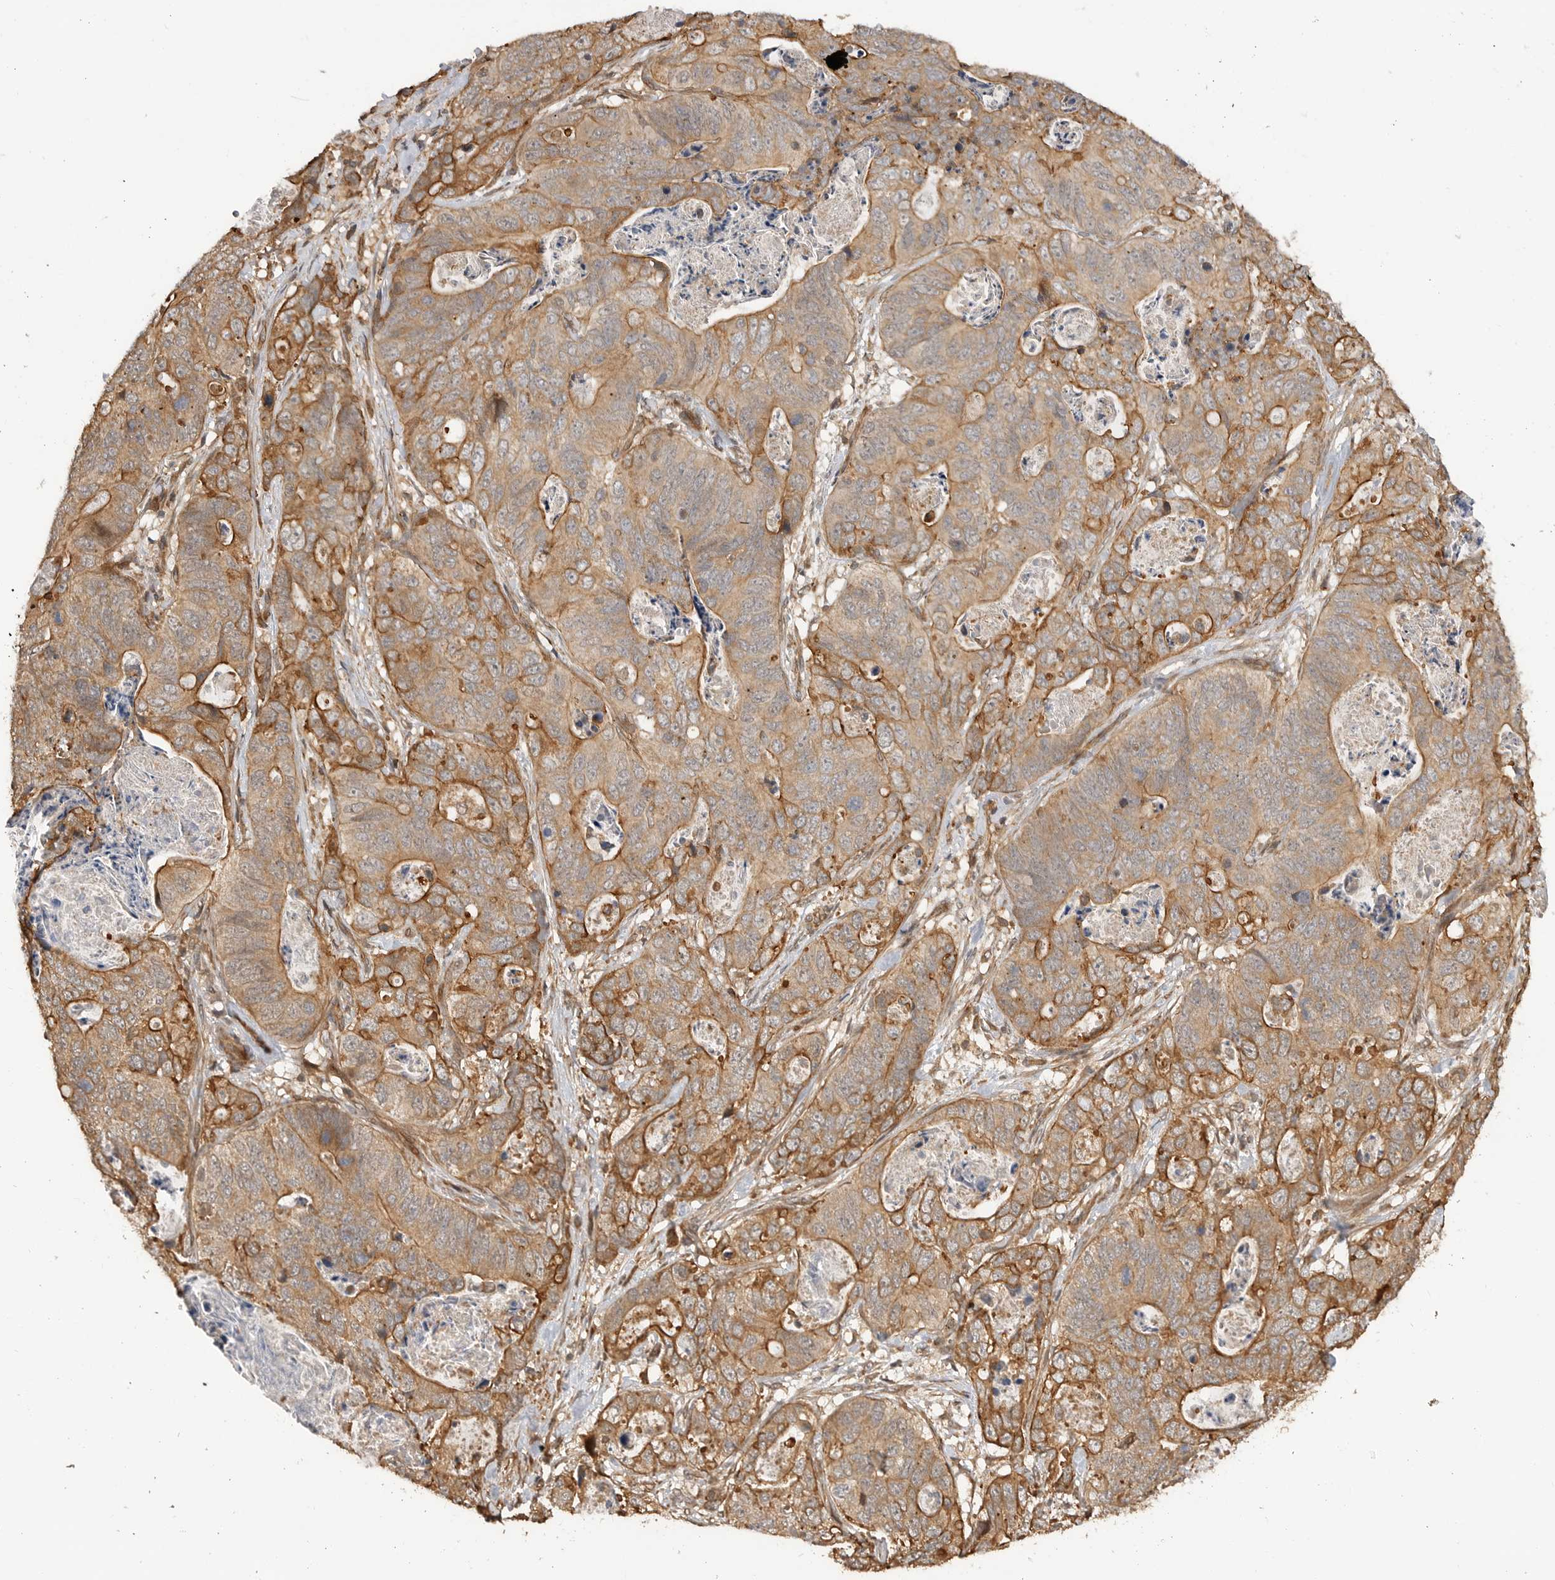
{"staining": {"intensity": "moderate", "quantity": ">75%", "location": "cytoplasmic/membranous"}, "tissue": "stomach cancer", "cell_type": "Tumor cells", "image_type": "cancer", "snomed": [{"axis": "morphology", "description": "Normal tissue, NOS"}, {"axis": "morphology", "description": "Adenocarcinoma, NOS"}, {"axis": "topography", "description": "Stomach"}], "caption": "This is a micrograph of IHC staining of stomach adenocarcinoma, which shows moderate staining in the cytoplasmic/membranous of tumor cells.", "gene": "ADPRS", "patient": {"sex": "female", "age": 89}}